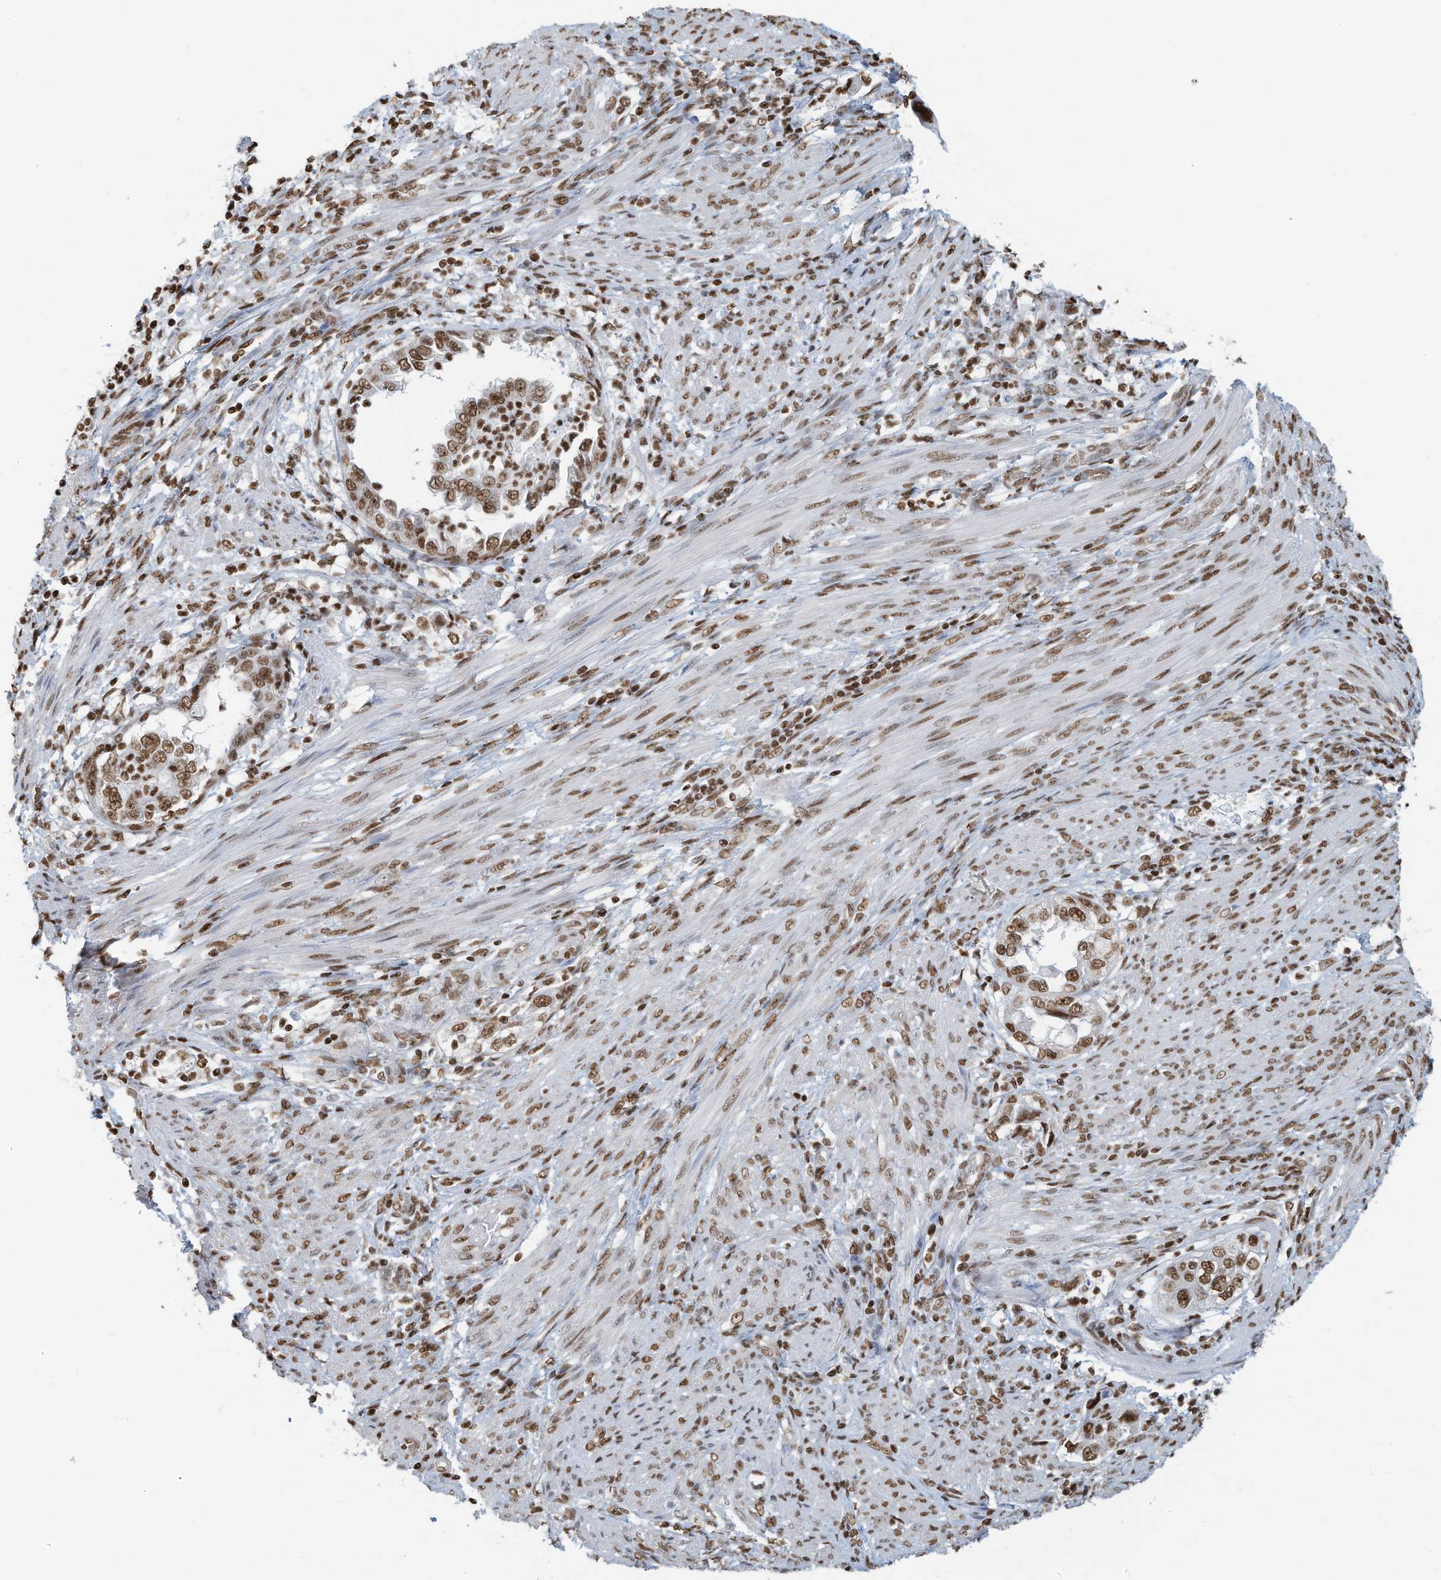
{"staining": {"intensity": "strong", "quantity": ">75%", "location": "nuclear"}, "tissue": "endometrial cancer", "cell_type": "Tumor cells", "image_type": "cancer", "snomed": [{"axis": "morphology", "description": "Adenocarcinoma, NOS"}, {"axis": "topography", "description": "Endometrium"}], "caption": "The micrograph displays immunohistochemical staining of endometrial adenocarcinoma. There is strong nuclear expression is appreciated in about >75% of tumor cells. The staining is performed using DAB (3,3'-diaminobenzidine) brown chromogen to label protein expression. The nuclei are counter-stained blue using hematoxylin.", "gene": "SARNP", "patient": {"sex": "female", "age": 85}}